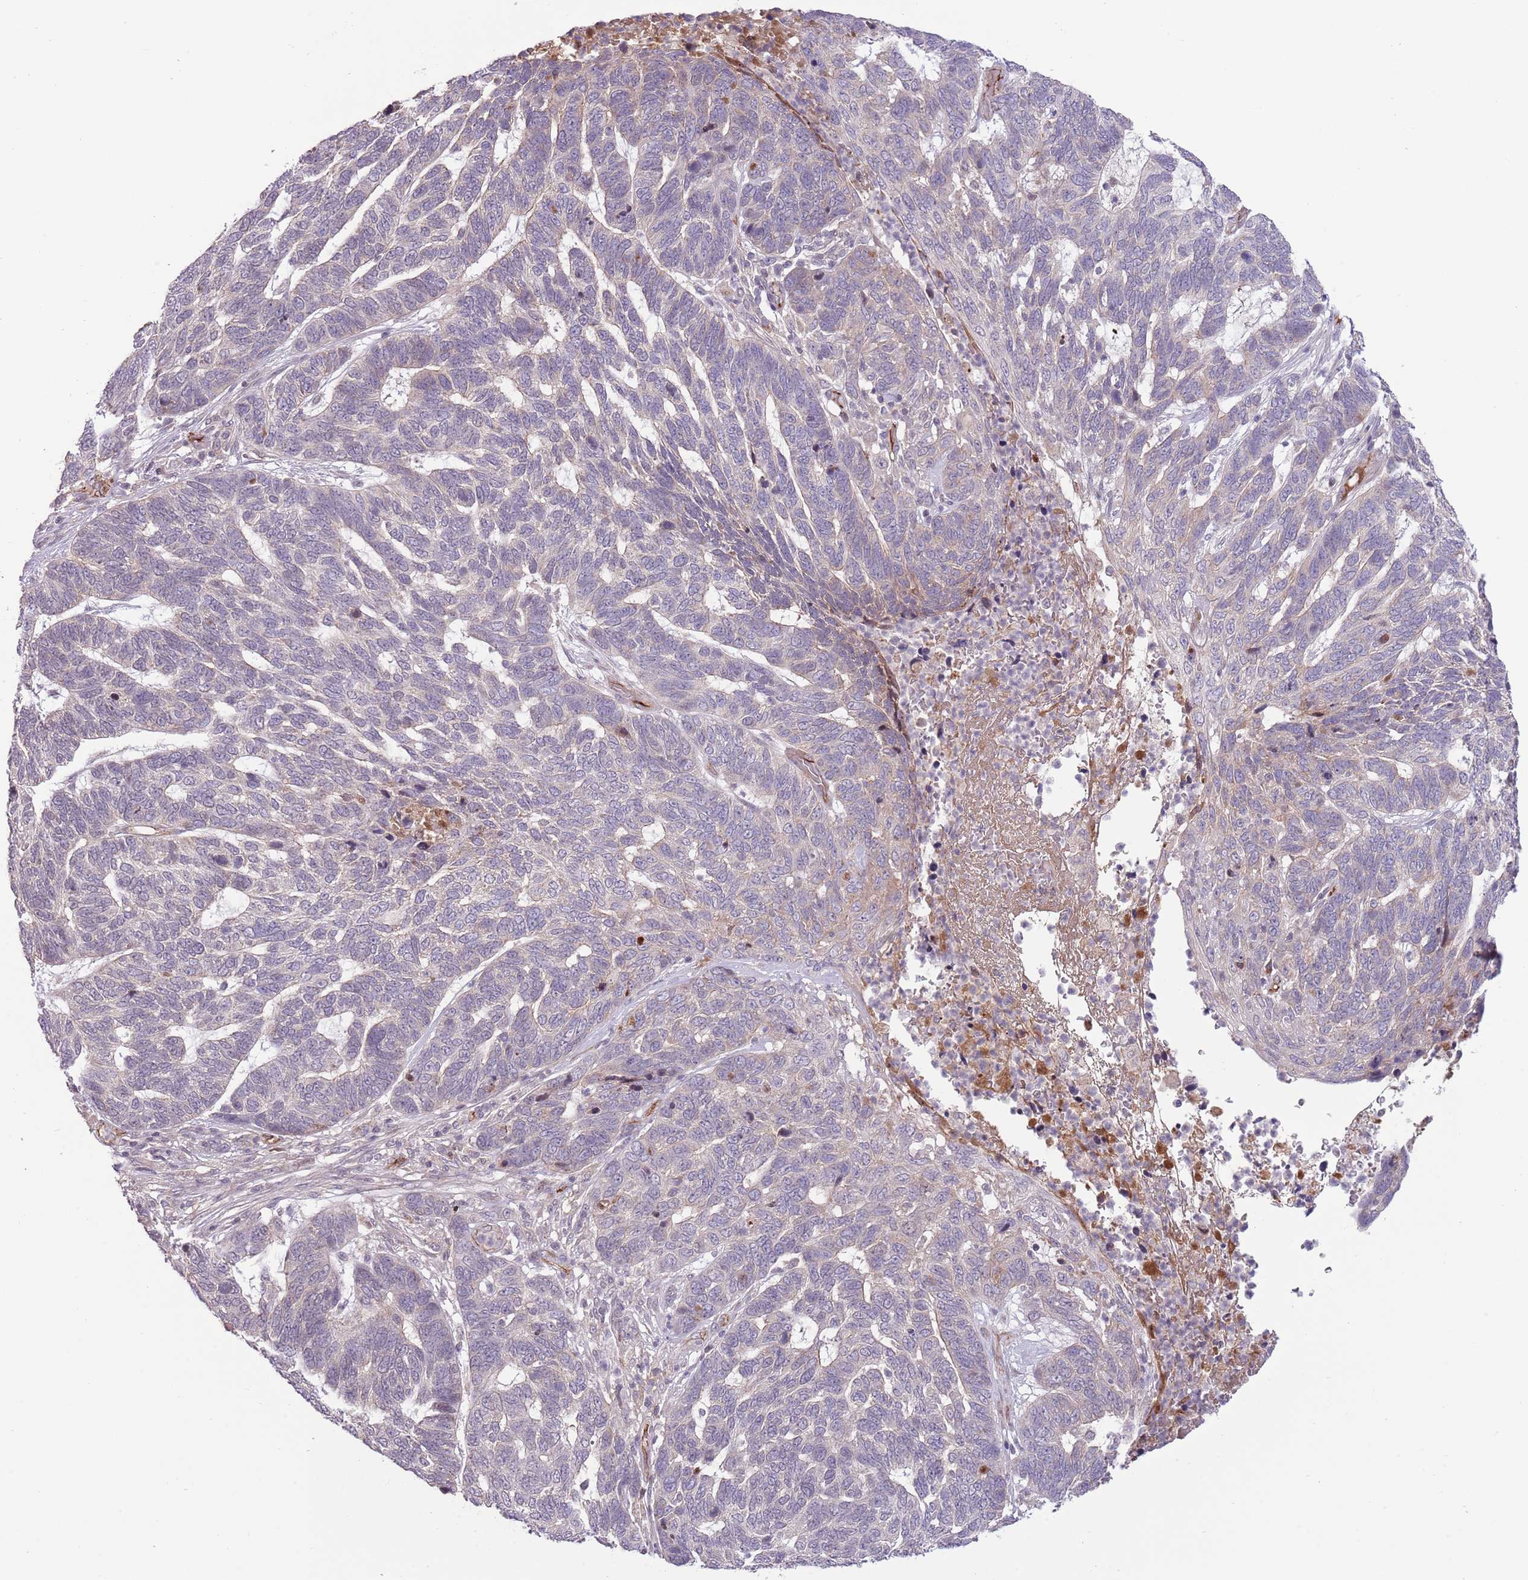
{"staining": {"intensity": "negative", "quantity": "none", "location": "none"}, "tissue": "skin cancer", "cell_type": "Tumor cells", "image_type": "cancer", "snomed": [{"axis": "morphology", "description": "Basal cell carcinoma"}, {"axis": "topography", "description": "Skin"}], "caption": "Immunohistochemical staining of human skin cancer displays no significant staining in tumor cells. Nuclei are stained in blue.", "gene": "DPP10", "patient": {"sex": "female", "age": 65}}